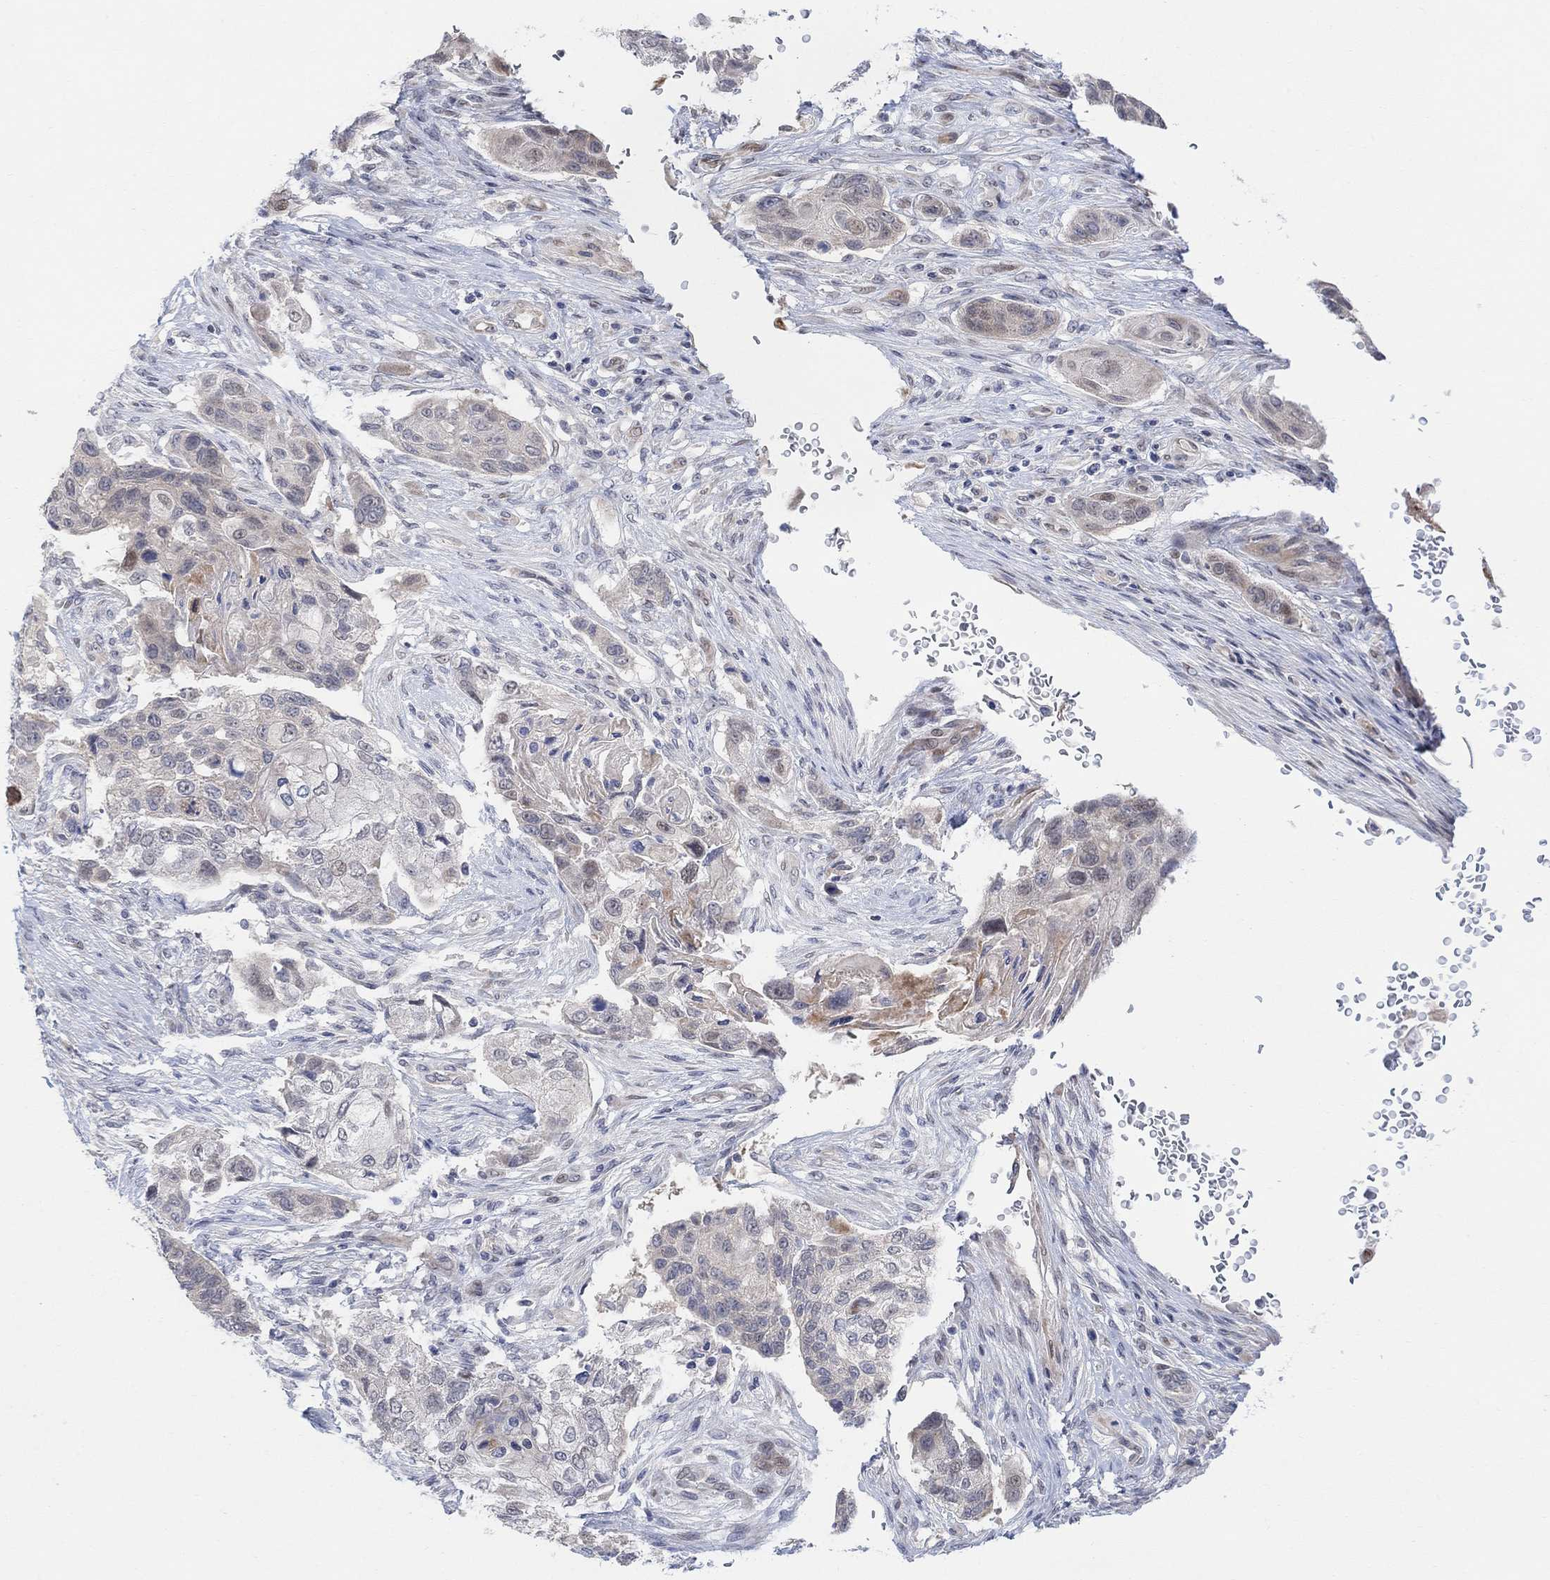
{"staining": {"intensity": "negative", "quantity": "none", "location": "none"}, "tissue": "lung cancer", "cell_type": "Tumor cells", "image_type": "cancer", "snomed": [{"axis": "morphology", "description": "Normal tissue, NOS"}, {"axis": "morphology", "description": "Squamous cell carcinoma, NOS"}, {"axis": "topography", "description": "Bronchus"}, {"axis": "topography", "description": "Lung"}], "caption": "An immunohistochemistry micrograph of lung squamous cell carcinoma is shown. There is no staining in tumor cells of lung squamous cell carcinoma. The staining is performed using DAB (3,3'-diaminobenzidine) brown chromogen with nuclei counter-stained in using hematoxylin.", "gene": "CNTF", "patient": {"sex": "male", "age": 69}}